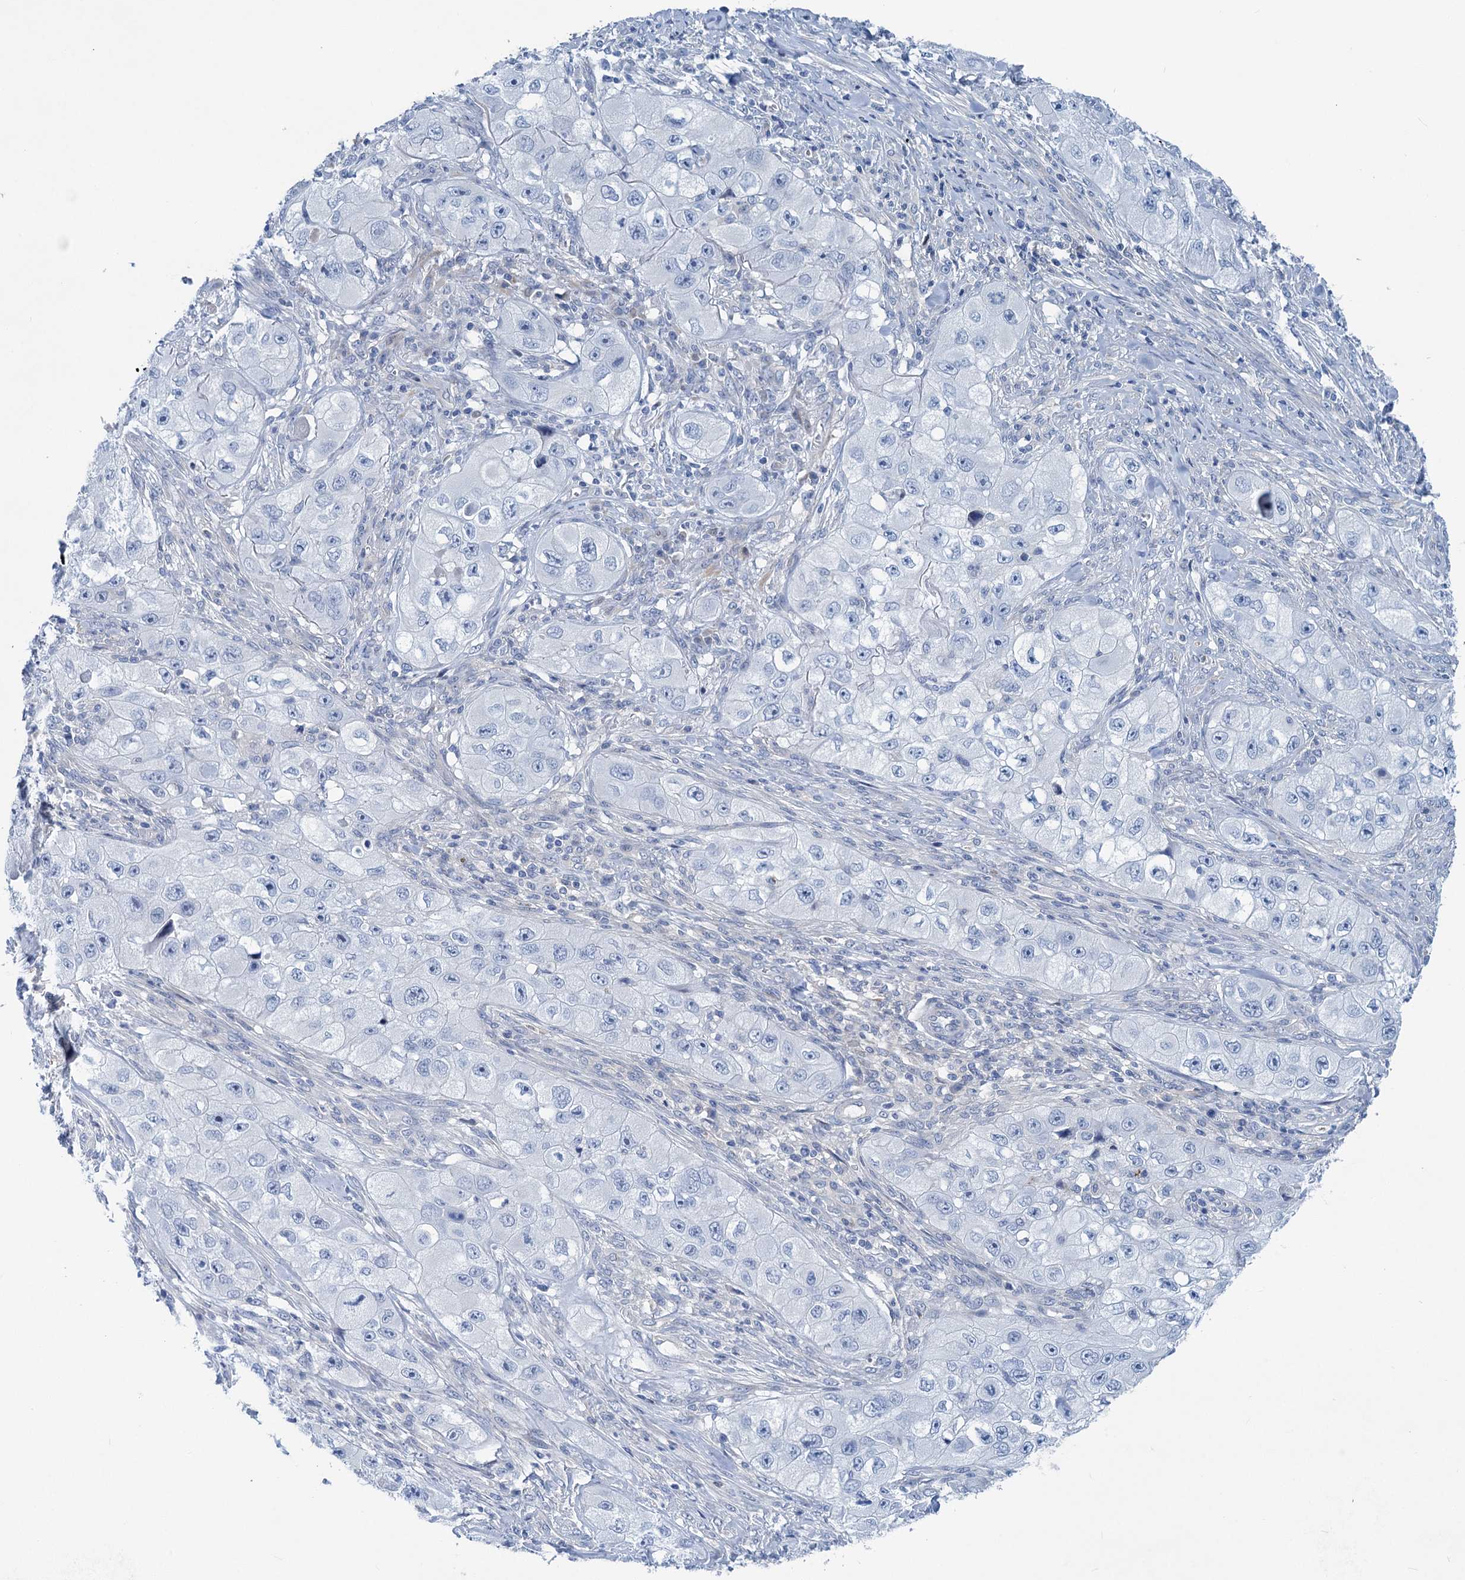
{"staining": {"intensity": "negative", "quantity": "none", "location": "none"}, "tissue": "skin cancer", "cell_type": "Tumor cells", "image_type": "cancer", "snomed": [{"axis": "morphology", "description": "Squamous cell carcinoma, NOS"}, {"axis": "topography", "description": "Skin"}, {"axis": "topography", "description": "Subcutis"}], "caption": "DAB (3,3'-diaminobenzidine) immunohistochemical staining of skin cancer displays no significant staining in tumor cells.", "gene": "CHDH", "patient": {"sex": "male", "age": 73}}